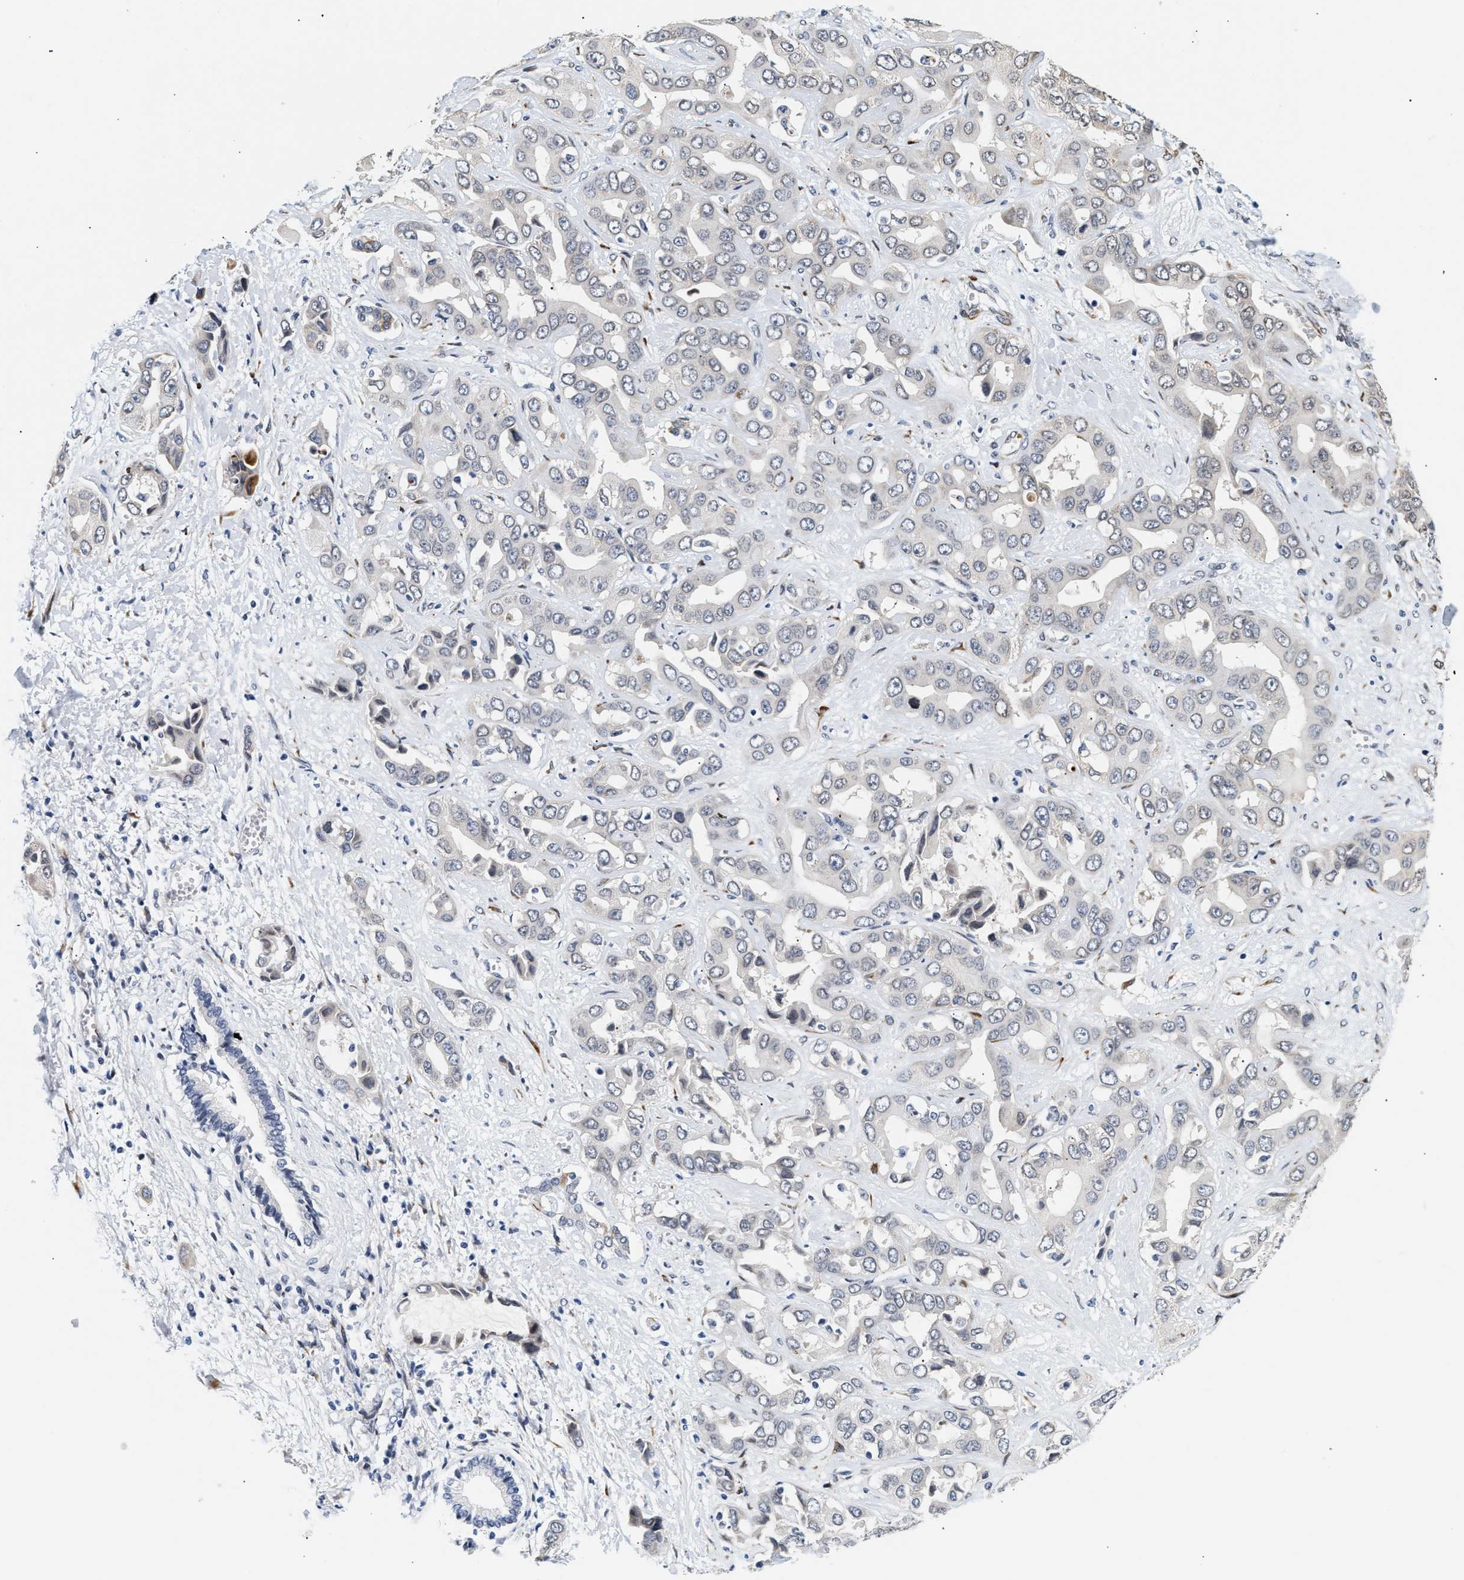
{"staining": {"intensity": "weak", "quantity": "<25%", "location": "nuclear"}, "tissue": "liver cancer", "cell_type": "Tumor cells", "image_type": "cancer", "snomed": [{"axis": "morphology", "description": "Cholangiocarcinoma"}, {"axis": "topography", "description": "Liver"}], "caption": "A high-resolution micrograph shows immunohistochemistry (IHC) staining of liver cancer (cholangiocarcinoma), which exhibits no significant staining in tumor cells.", "gene": "THOC1", "patient": {"sex": "female", "age": 52}}